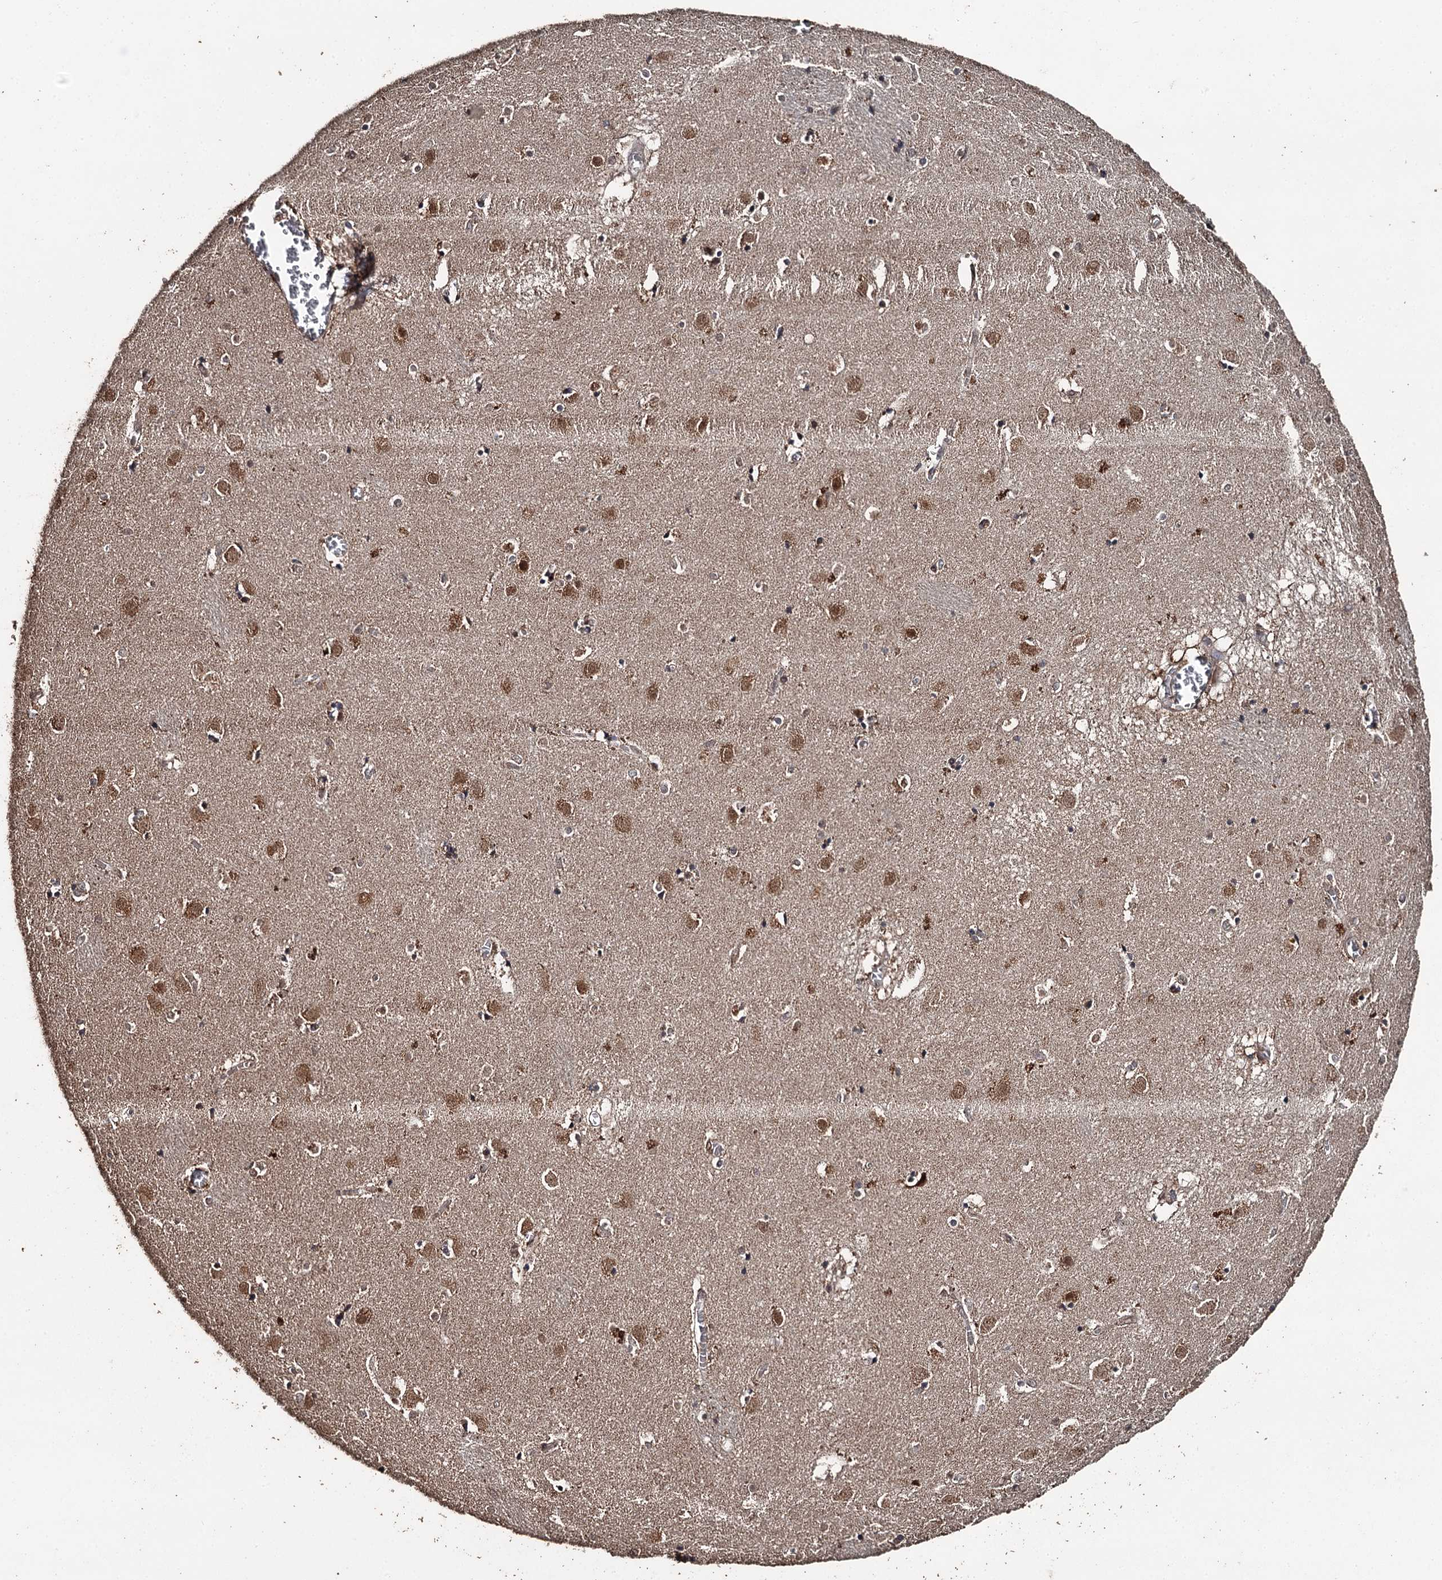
{"staining": {"intensity": "moderate", "quantity": "25%-75%", "location": "cytoplasmic/membranous"}, "tissue": "caudate", "cell_type": "Glial cells", "image_type": "normal", "snomed": [{"axis": "morphology", "description": "Normal tissue, NOS"}, {"axis": "topography", "description": "Lateral ventricle wall"}], "caption": "DAB (3,3'-diaminobenzidine) immunohistochemical staining of benign human caudate exhibits moderate cytoplasmic/membranous protein positivity in approximately 25%-75% of glial cells.", "gene": "WIPI1", "patient": {"sex": "male", "age": 70}}